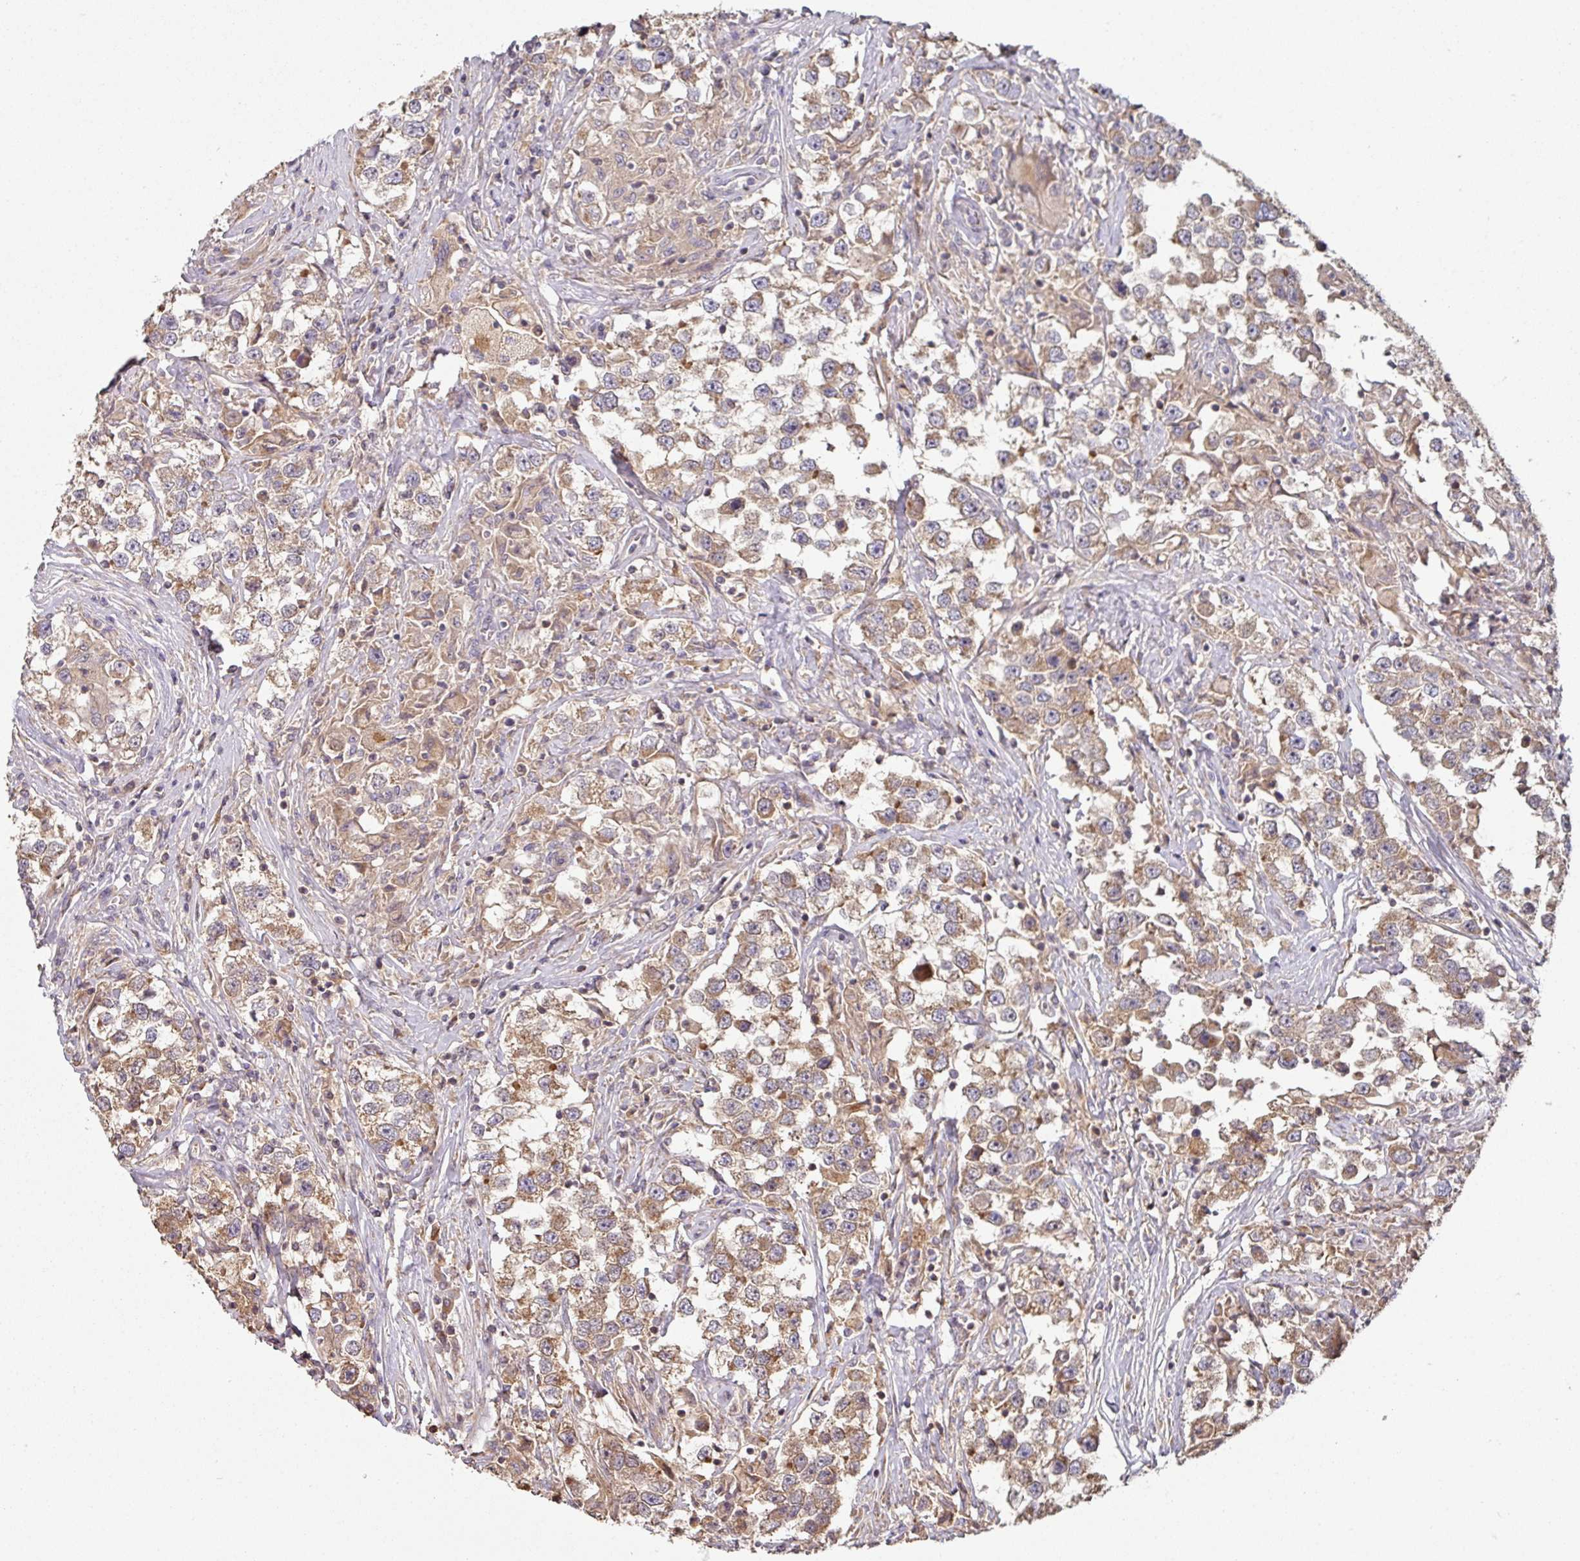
{"staining": {"intensity": "moderate", "quantity": ">75%", "location": "cytoplasmic/membranous"}, "tissue": "testis cancer", "cell_type": "Tumor cells", "image_type": "cancer", "snomed": [{"axis": "morphology", "description": "Seminoma, NOS"}, {"axis": "topography", "description": "Testis"}], "caption": "This image displays immunohistochemistry staining of seminoma (testis), with medium moderate cytoplasmic/membranous staining in about >75% of tumor cells.", "gene": "SIK1", "patient": {"sex": "male", "age": 46}}